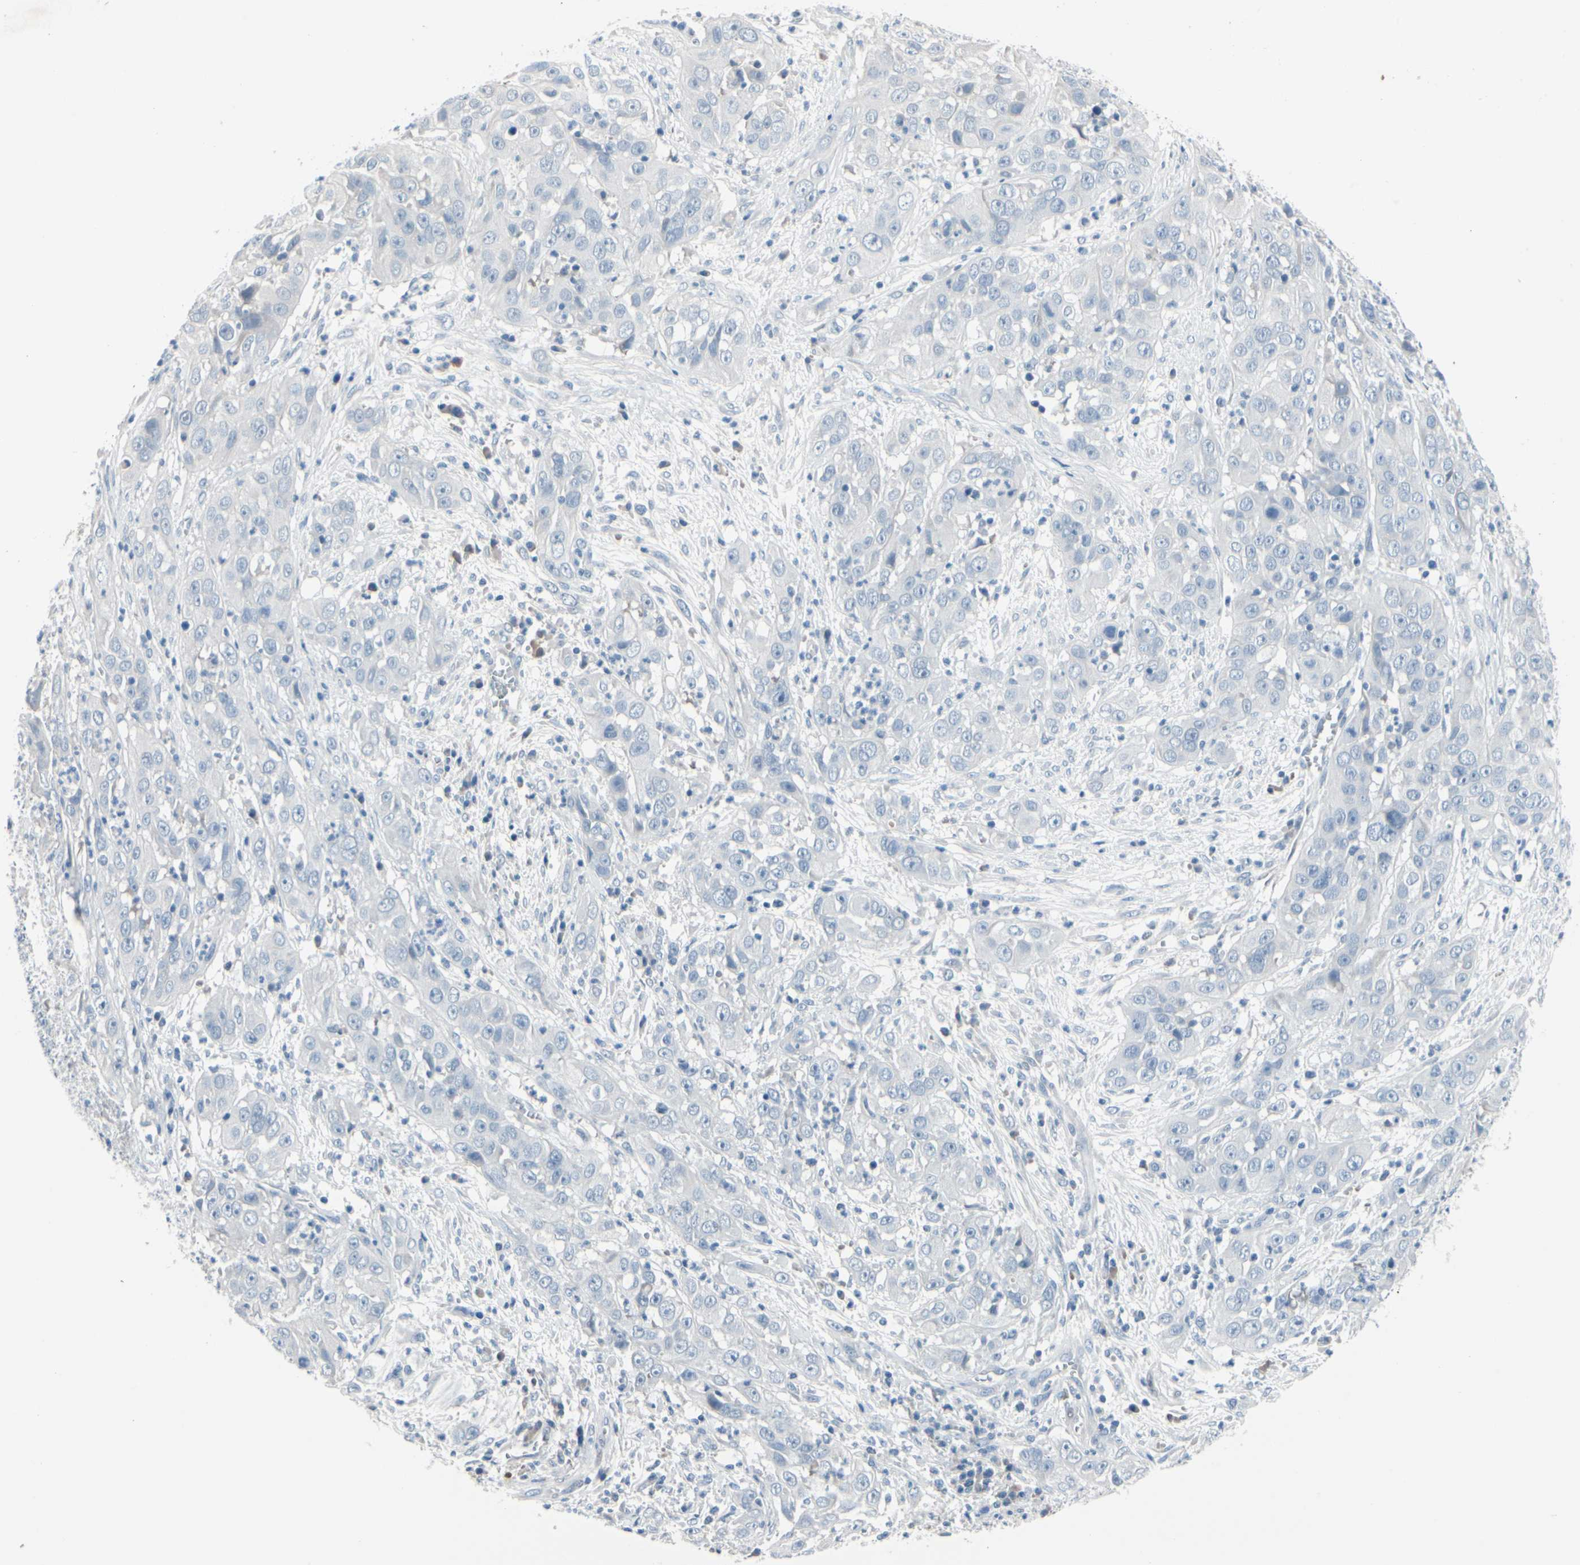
{"staining": {"intensity": "negative", "quantity": "none", "location": "none"}, "tissue": "cervical cancer", "cell_type": "Tumor cells", "image_type": "cancer", "snomed": [{"axis": "morphology", "description": "Squamous cell carcinoma, NOS"}, {"axis": "topography", "description": "Cervix"}], "caption": "Immunohistochemical staining of human cervical cancer (squamous cell carcinoma) demonstrates no significant expression in tumor cells. Nuclei are stained in blue.", "gene": "PGR", "patient": {"sex": "female", "age": 32}}